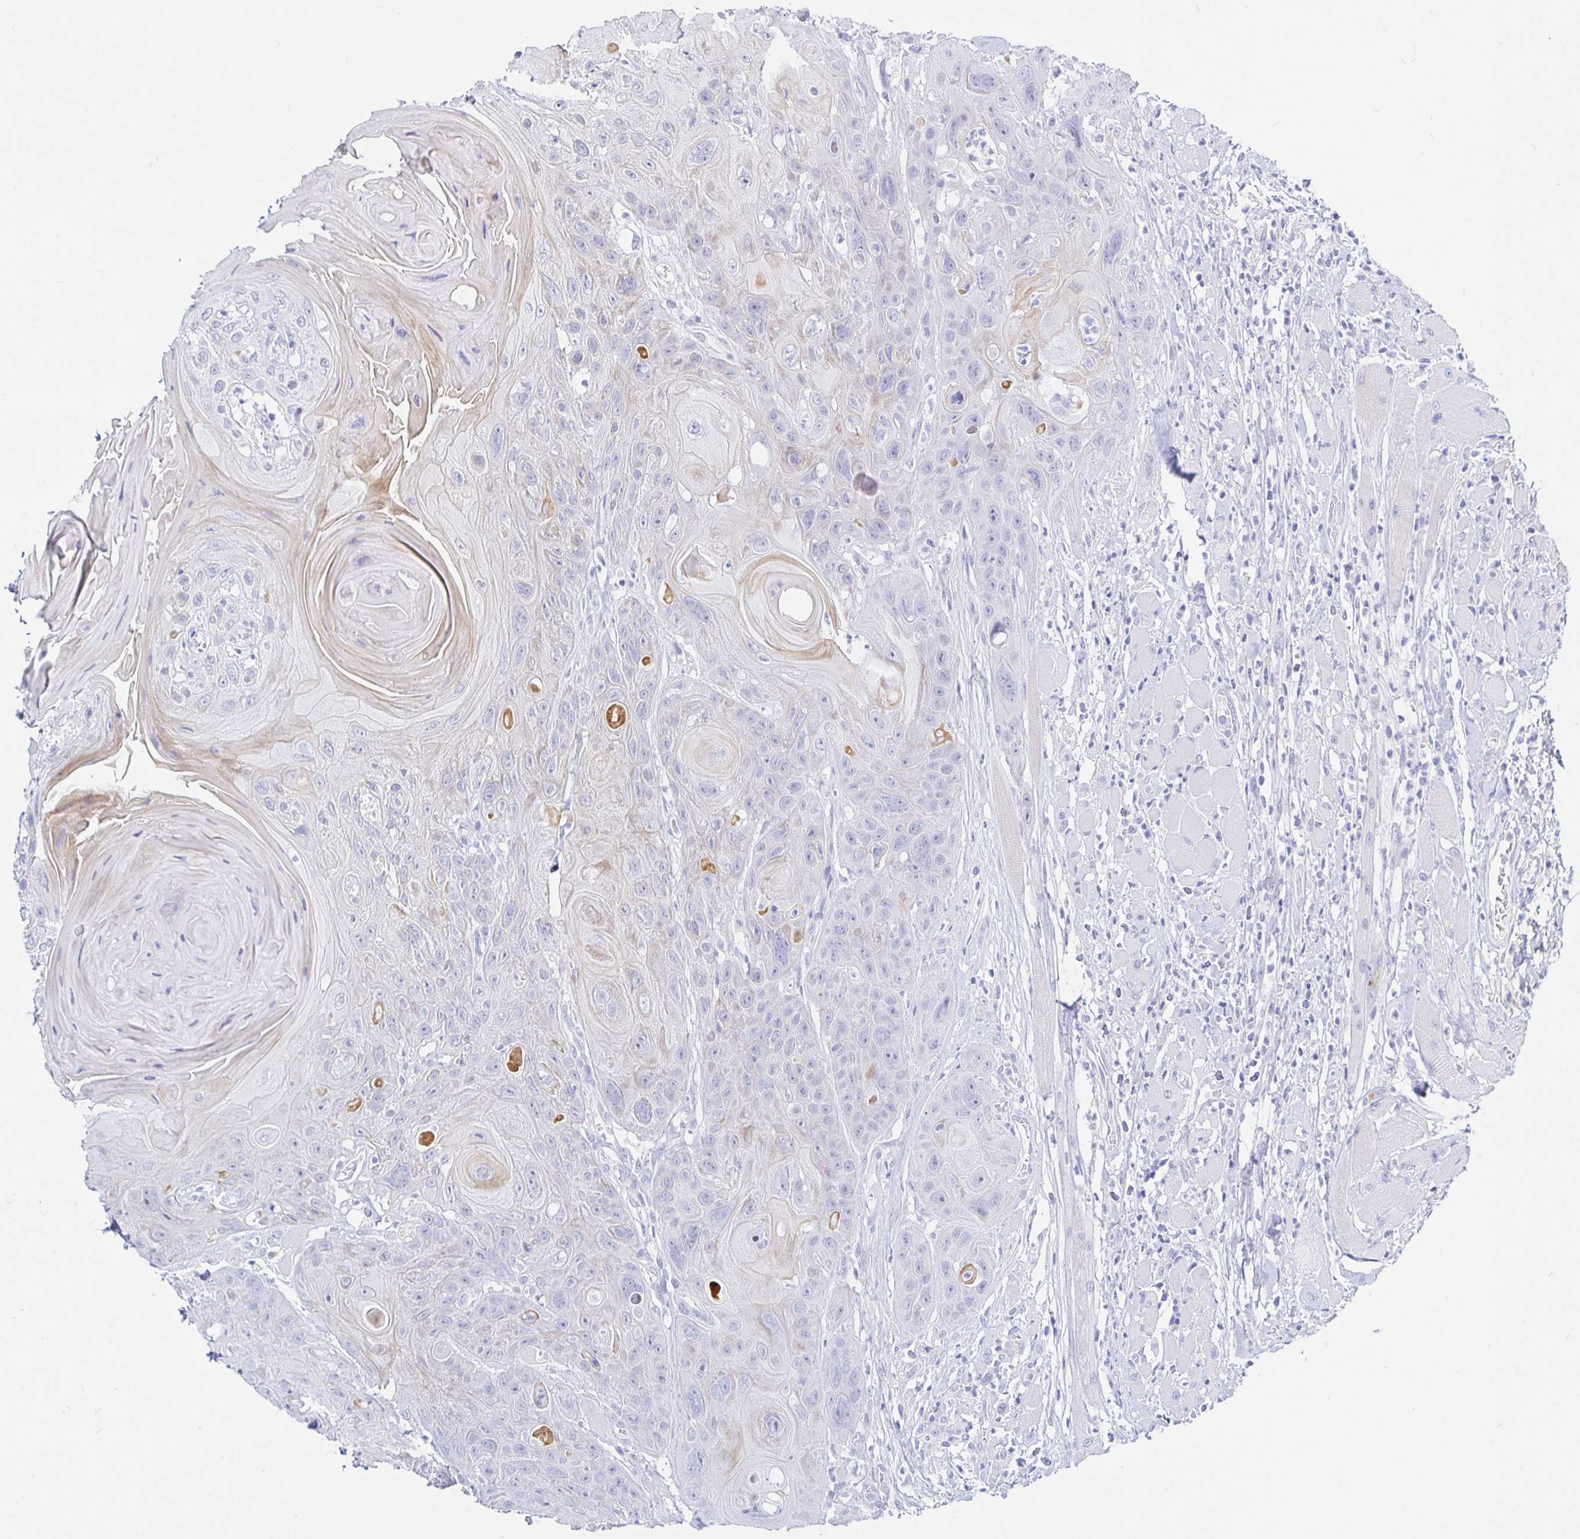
{"staining": {"intensity": "negative", "quantity": "none", "location": "none"}, "tissue": "head and neck cancer", "cell_type": "Tumor cells", "image_type": "cancer", "snomed": [{"axis": "morphology", "description": "Squamous cell carcinoma, NOS"}, {"axis": "topography", "description": "Head-Neck"}], "caption": "Immunohistochemistry micrograph of neoplastic tissue: human head and neck squamous cell carcinoma stained with DAB reveals no significant protein staining in tumor cells.", "gene": "KCNH6", "patient": {"sex": "female", "age": 59}}